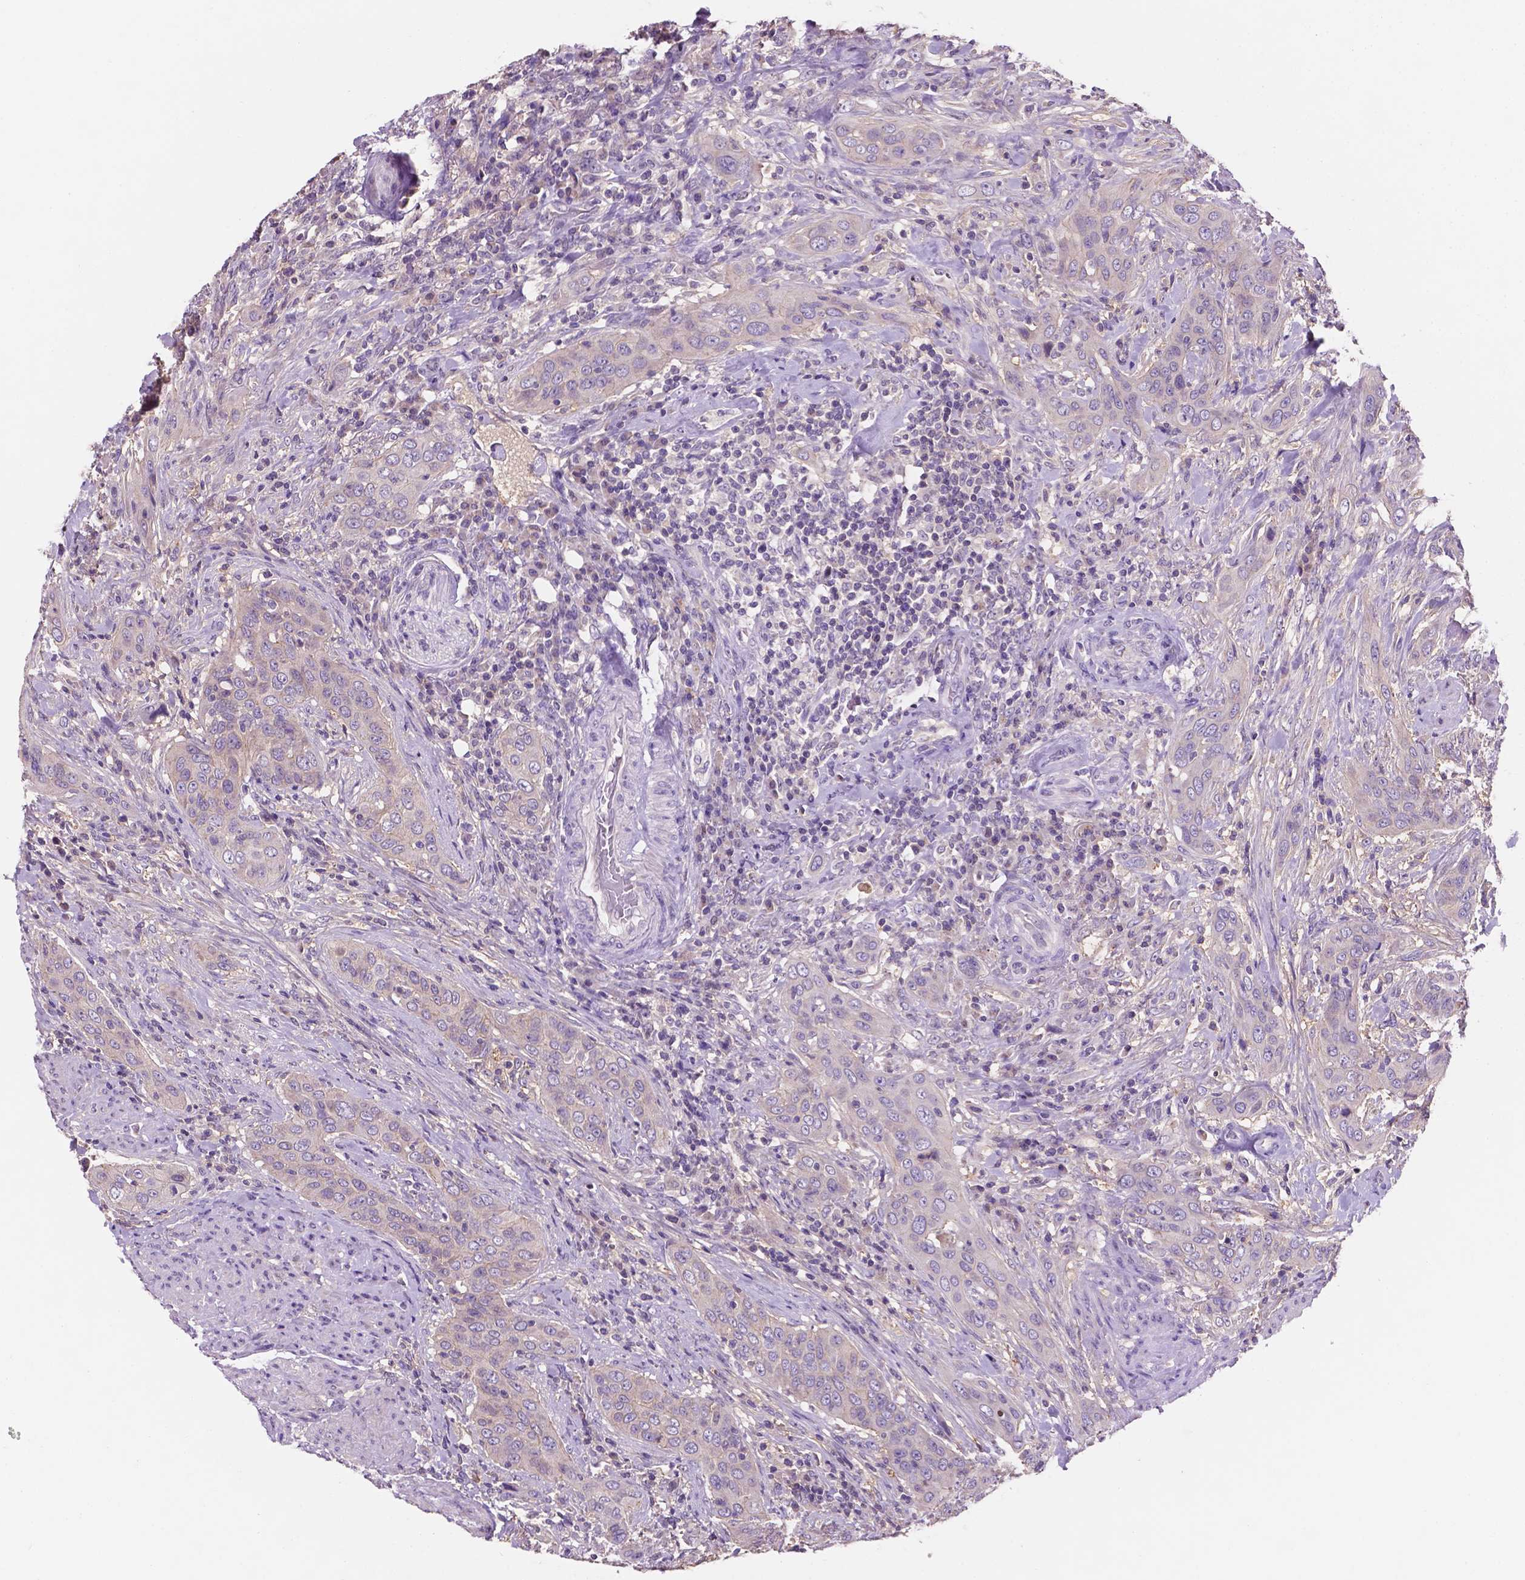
{"staining": {"intensity": "negative", "quantity": "none", "location": "none"}, "tissue": "urothelial cancer", "cell_type": "Tumor cells", "image_type": "cancer", "snomed": [{"axis": "morphology", "description": "Urothelial carcinoma, High grade"}, {"axis": "topography", "description": "Urinary bladder"}], "caption": "Immunohistochemical staining of human urothelial carcinoma (high-grade) displays no significant expression in tumor cells.", "gene": "MKRN2OS", "patient": {"sex": "male", "age": 82}}